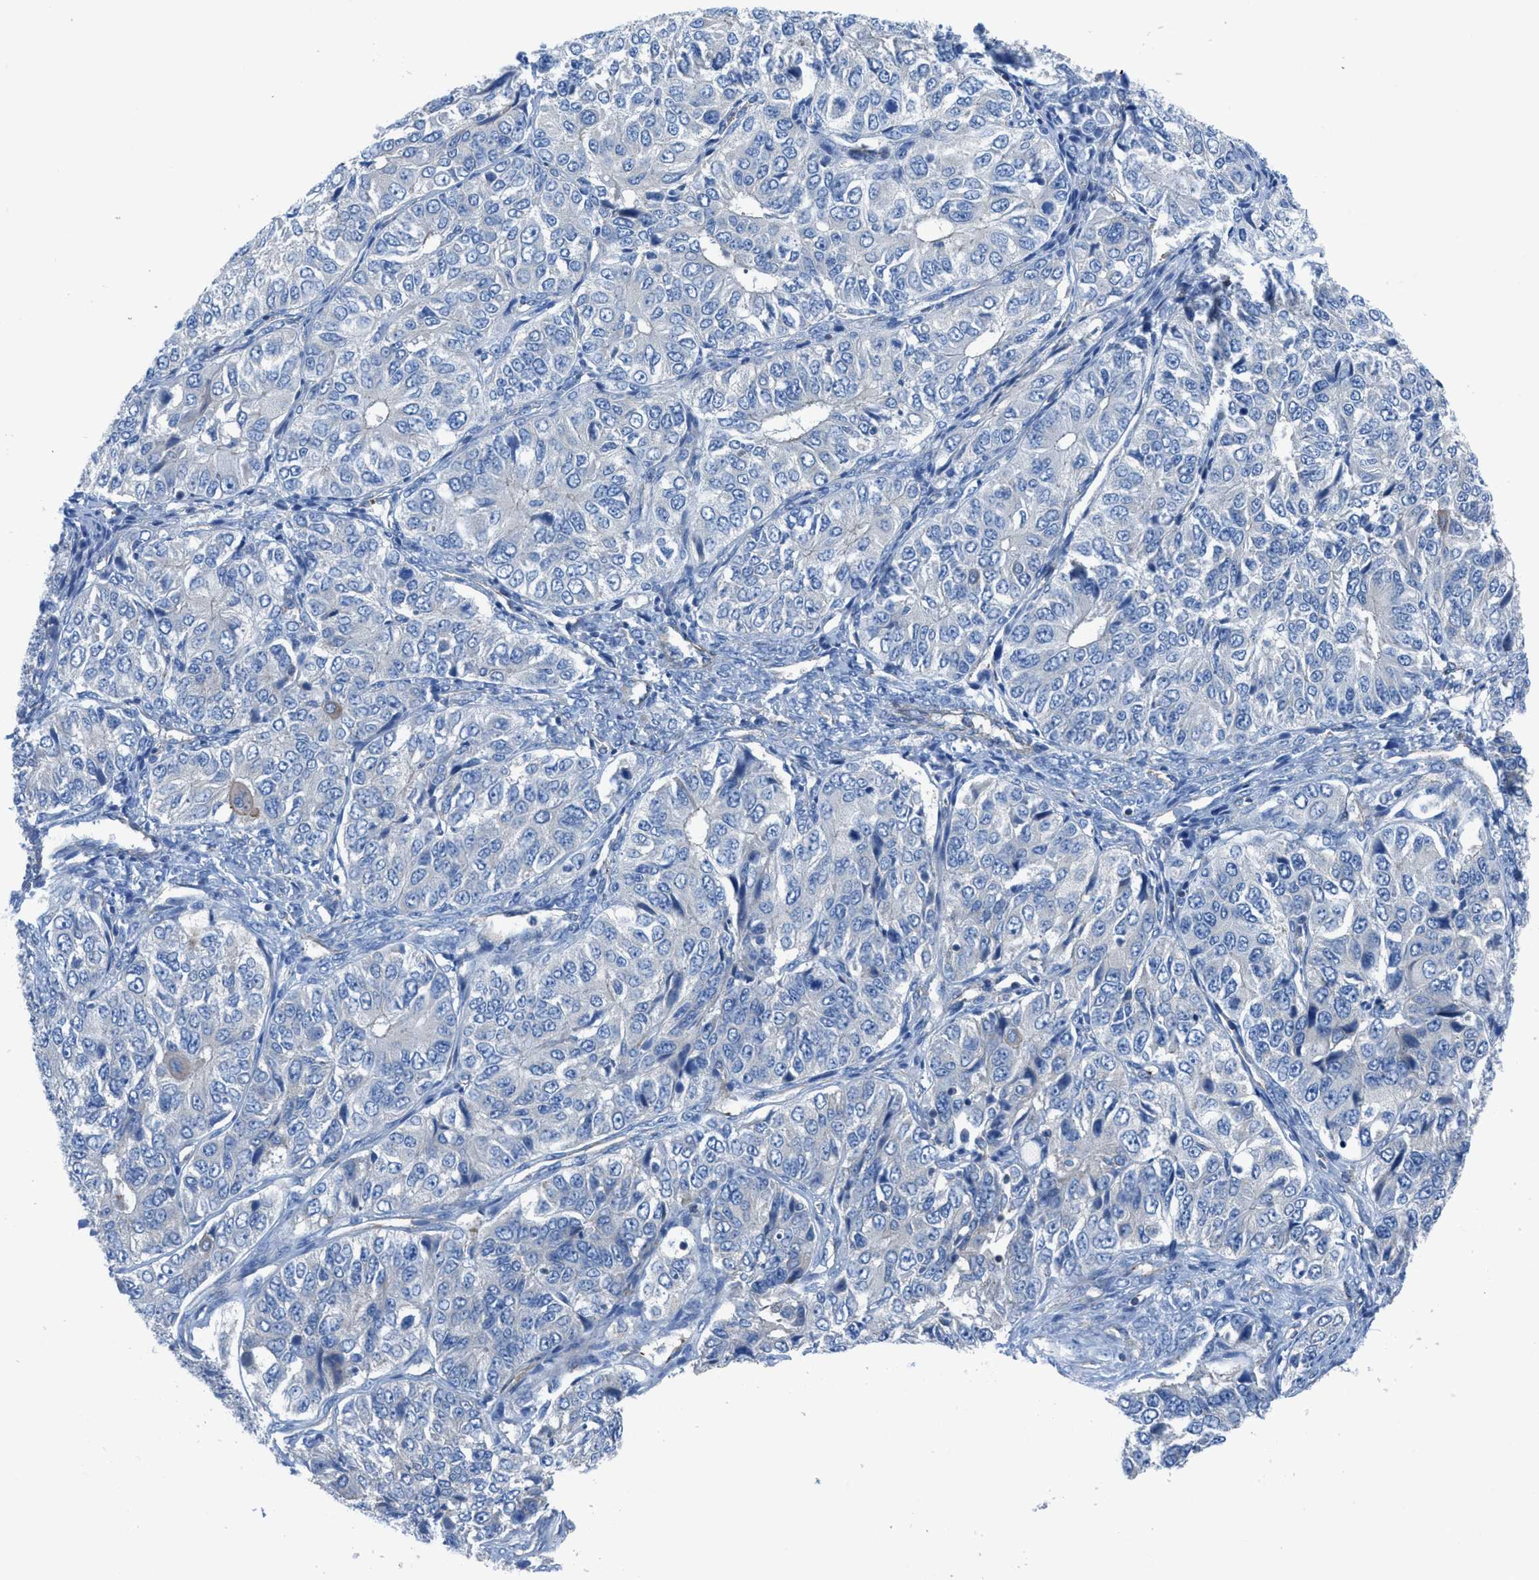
{"staining": {"intensity": "negative", "quantity": "none", "location": "none"}, "tissue": "ovarian cancer", "cell_type": "Tumor cells", "image_type": "cancer", "snomed": [{"axis": "morphology", "description": "Carcinoma, endometroid"}, {"axis": "topography", "description": "Ovary"}], "caption": "A high-resolution micrograph shows IHC staining of ovarian endometroid carcinoma, which reveals no significant expression in tumor cells.", "gene": "KCNH7", "patient": {"sex": "female", "age": 51}}